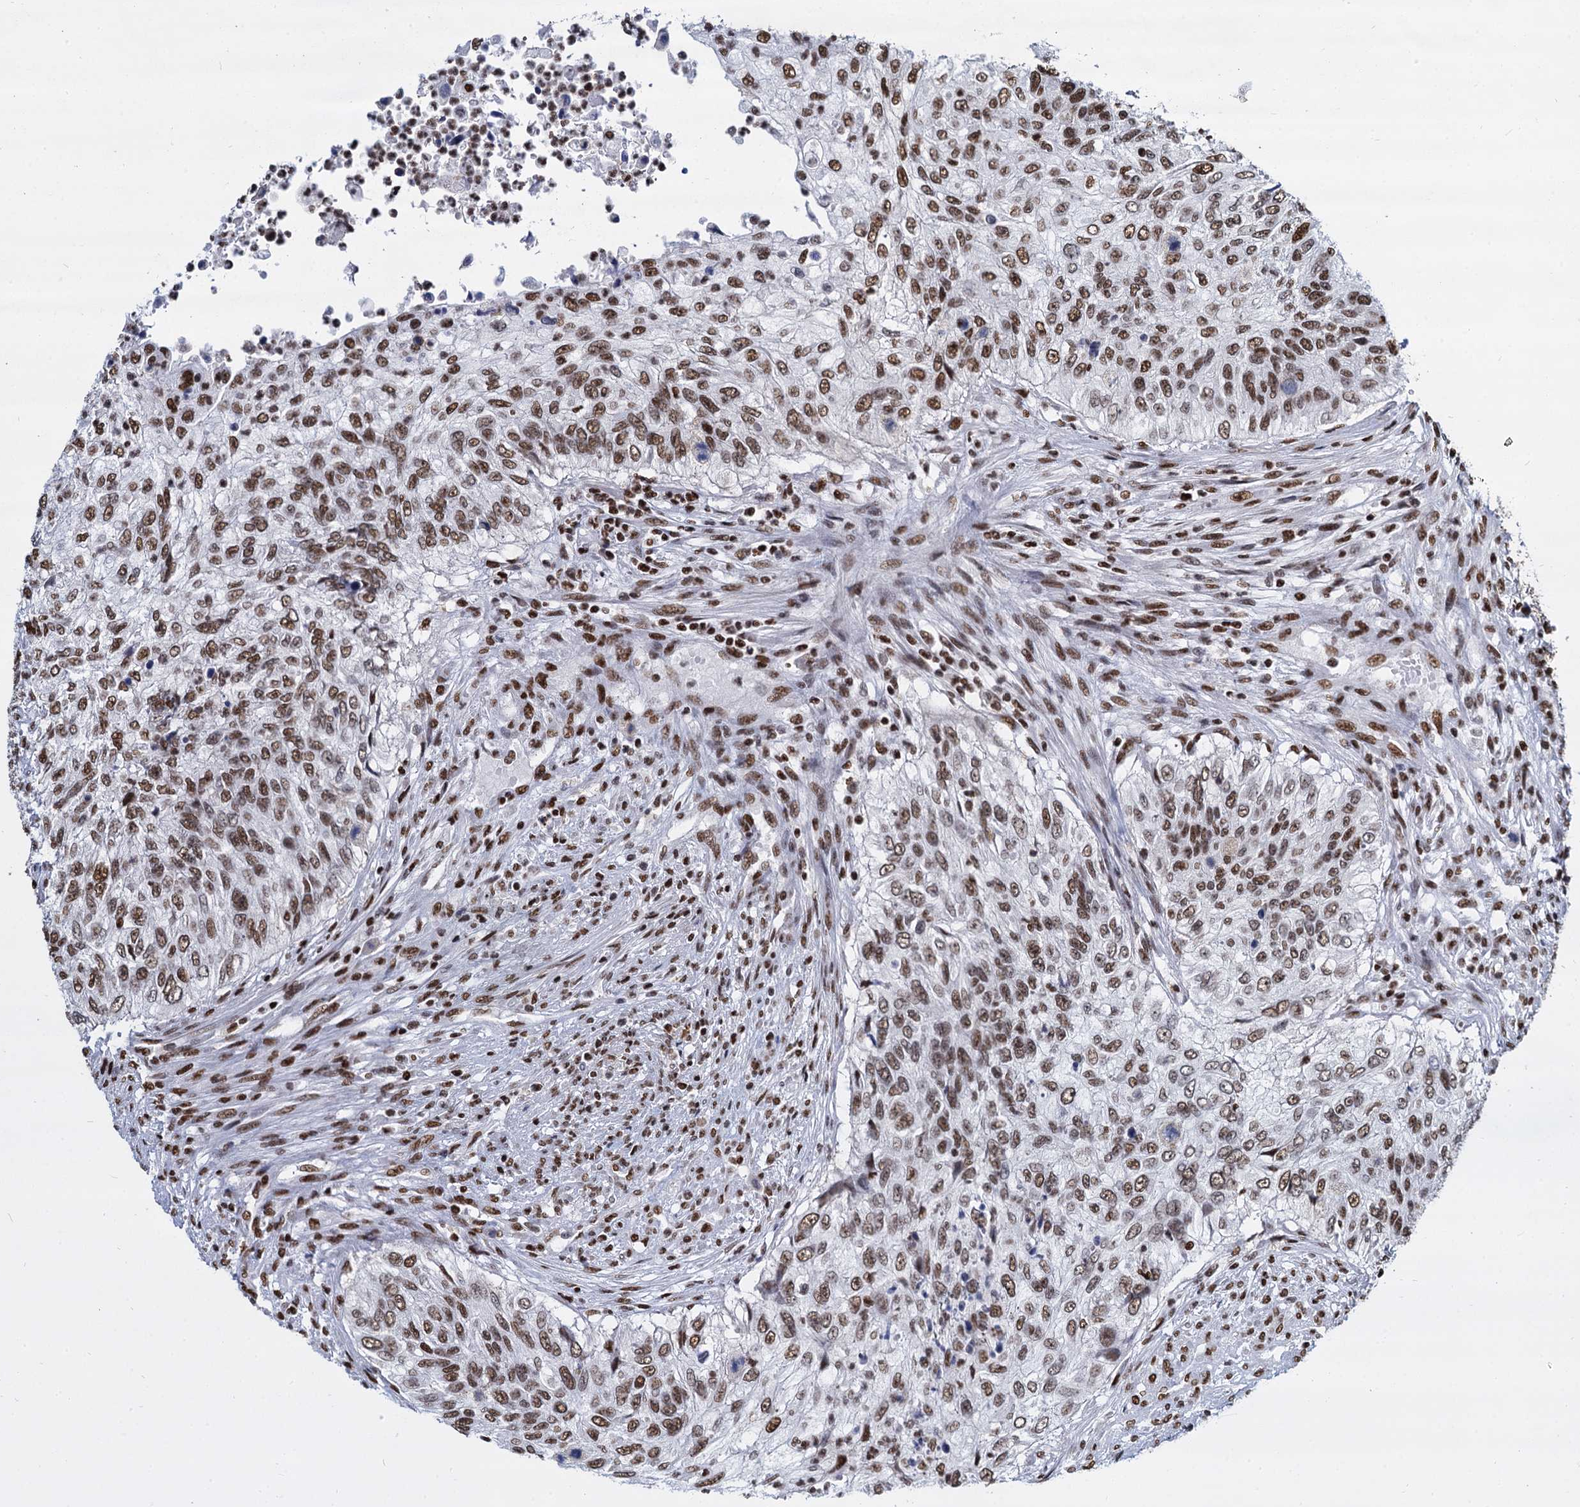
{"staining": {"intensity": "moderate", "quantity": ">75%", "location": "nuclear"}, "tissue": "urothelial cancer", "cell_type": "Tumor cells", "image_type": "cancer", "snomed": [{"axis": "morphology", "description": "Urothelial carcinoma, High grade"}, {"axis": "topography", "description": "Urinary bladder"}], "caption": "Immunohistochemistry (IHC) photomicrograph of urothelial carcinoma (high-grade) stained for a protein (brown), which displays medium levels of moderate nuclear positivity in about >75% of tumor cells.", "gene": "DCPS", "patient": {"sex": "female", "age": 60}}